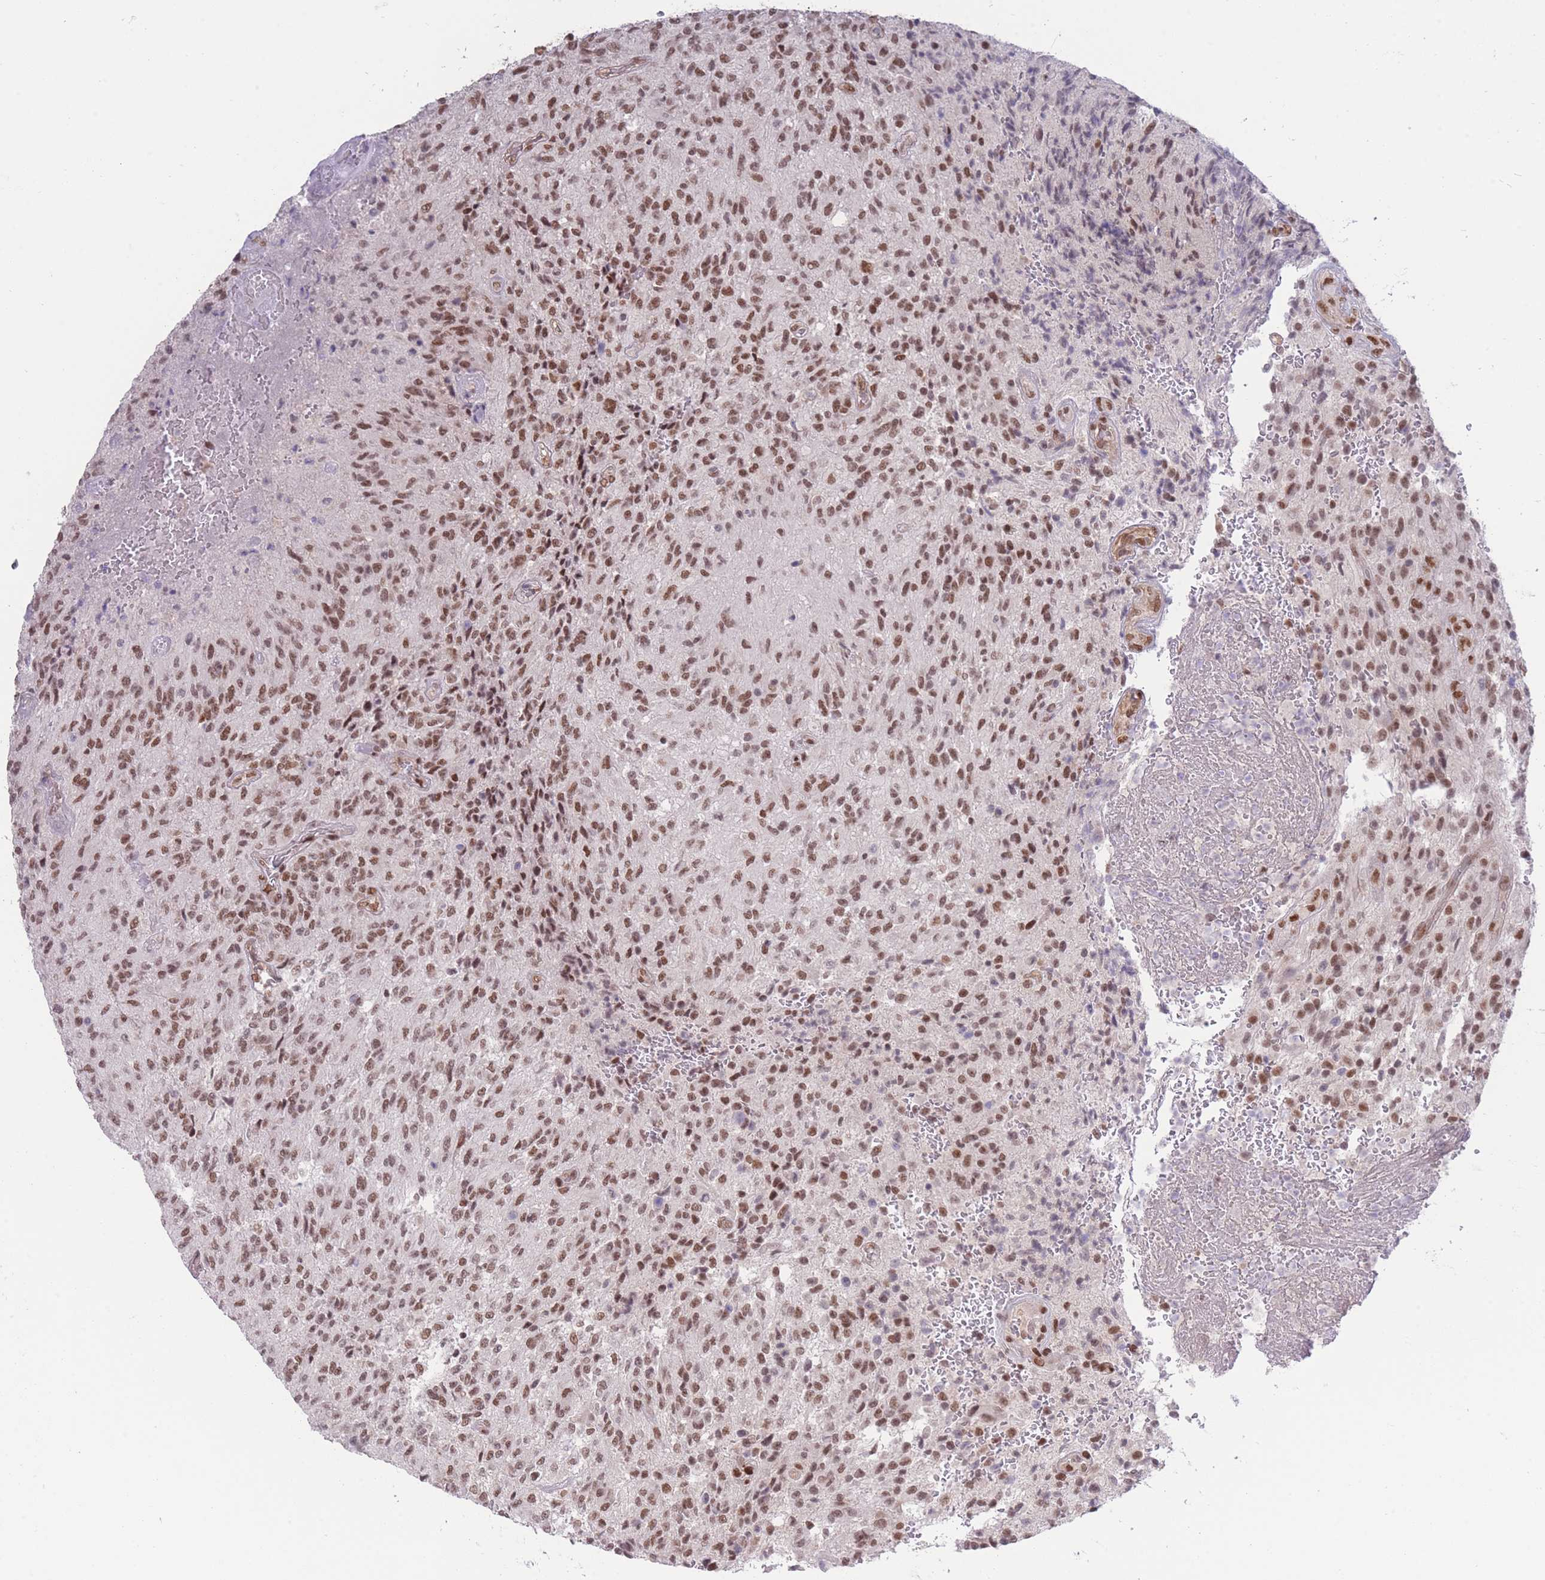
{"staining": {"intensity": "moderate", "quantity": ">75%", "location": "nuclear"}, "tissue": "glioma", "cell_type": "Tumor cells", "image_type": "cancer", "snomed": [{"axis": "morphology", "description": "Normal tissue, NOS"}, {"axis": "morphology", "description": "Glioma, malignant, High grade"}, {"axis": "topography", "description": "Cerebral cortex"}], "caption": "Immunohistochemical staining of human glioma shows medium levels of moderate nuclear protein positivity in approximately >75% of tumor cells.", "gene": "CARD8", "patient": {"sex": "male", "age": 56}}